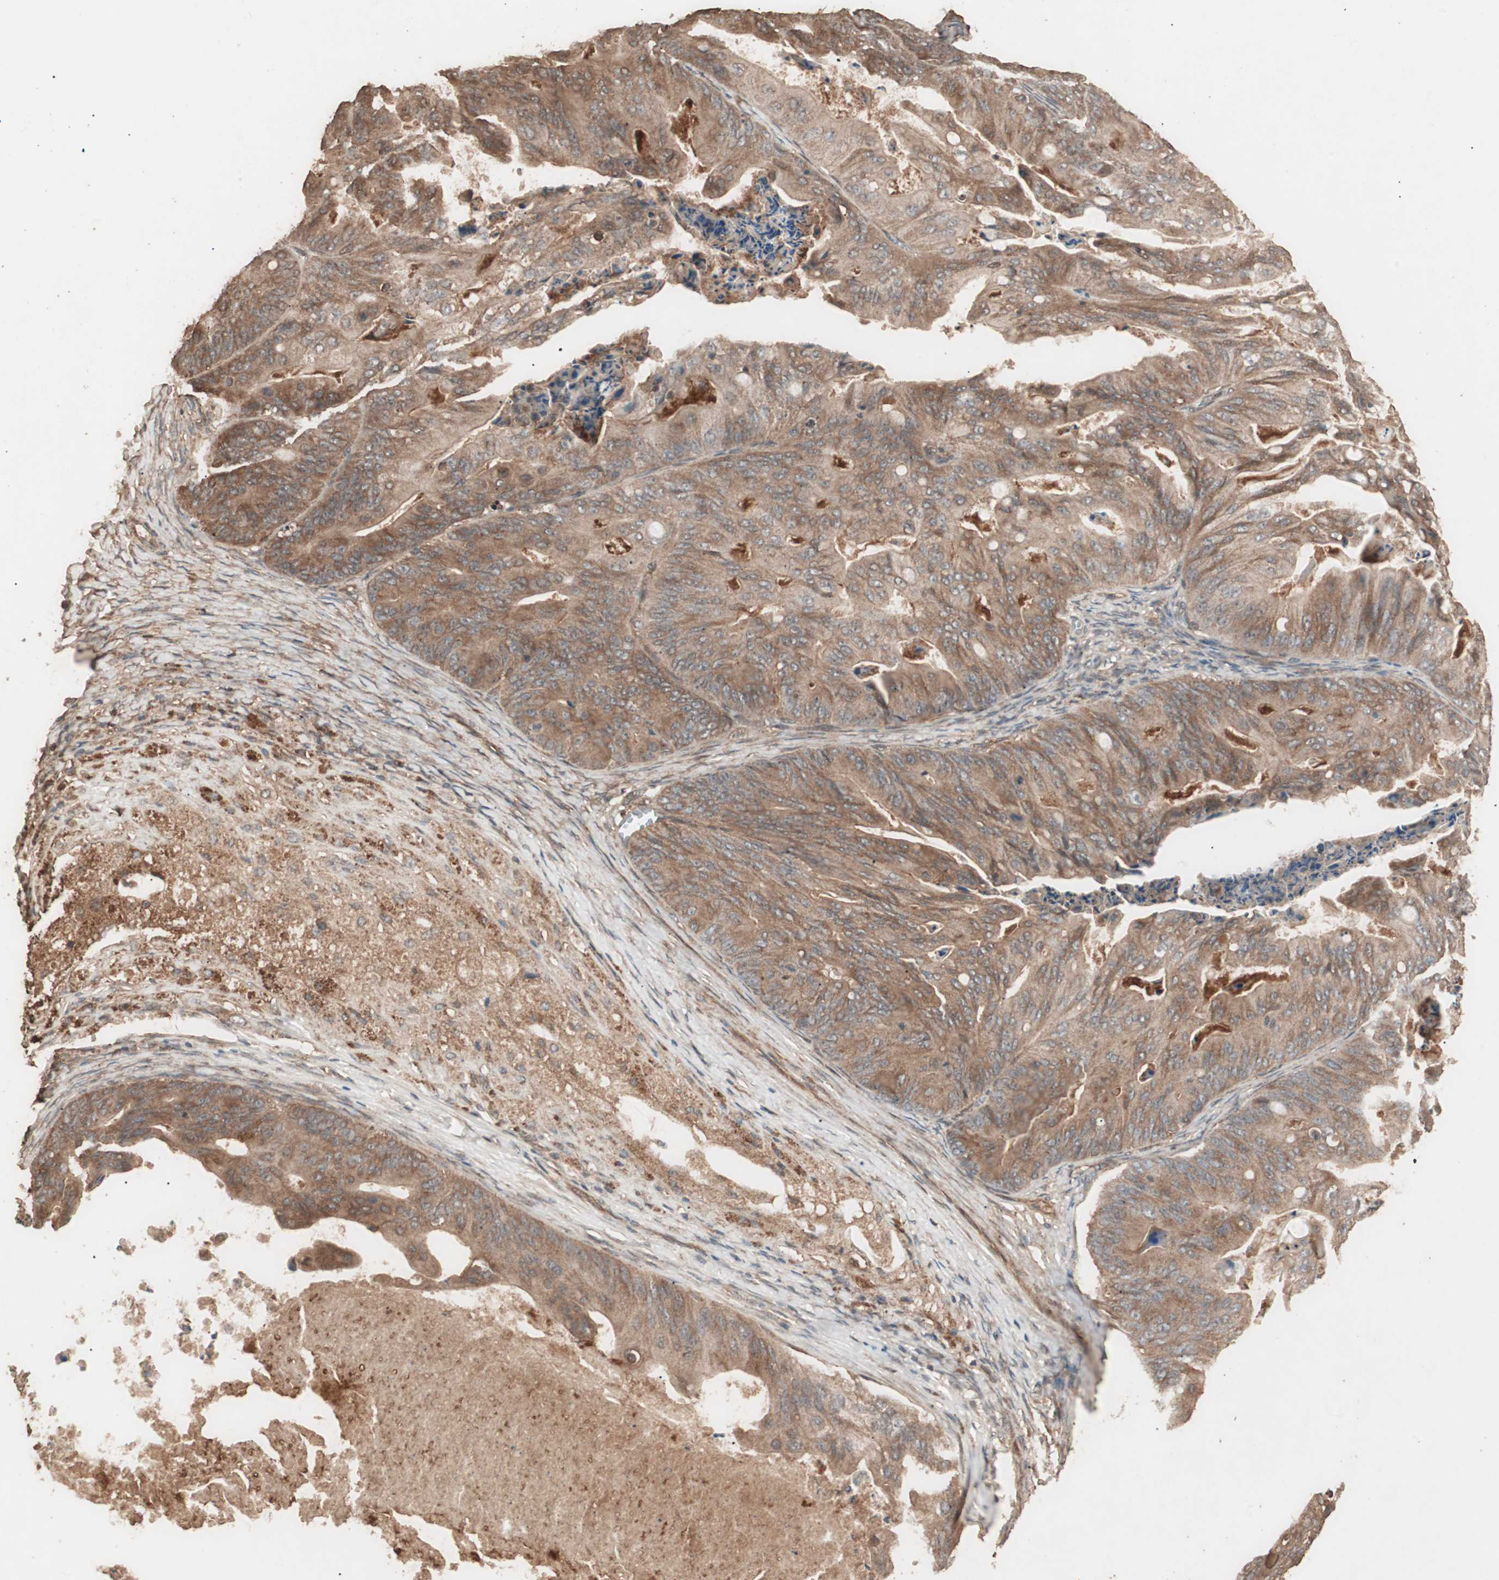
{"staining": {"intensity": "moderate", "quantity": ">75%", "location": "cytoplasmic/membranous"}, "tissue": "ovarian cancer", "cell_type": "Tumor cells", "image_type": "cancer", "snomed": [{"axis": "morphology", "description": "Cystadenocarcinoma, mucinous, NOS"}, {"axis": "topography", "description": "Ovary"}], "caption": "A histopathology image showing moderate cytoplasmic/membranous staining in about >75% of tumor cells in mucinous cystadenocarcinoma (ovarian), as visualized by brown immunohistochemical staining.", "gene": "CCN4", "patient": {"sex": "female", "age": 36}}